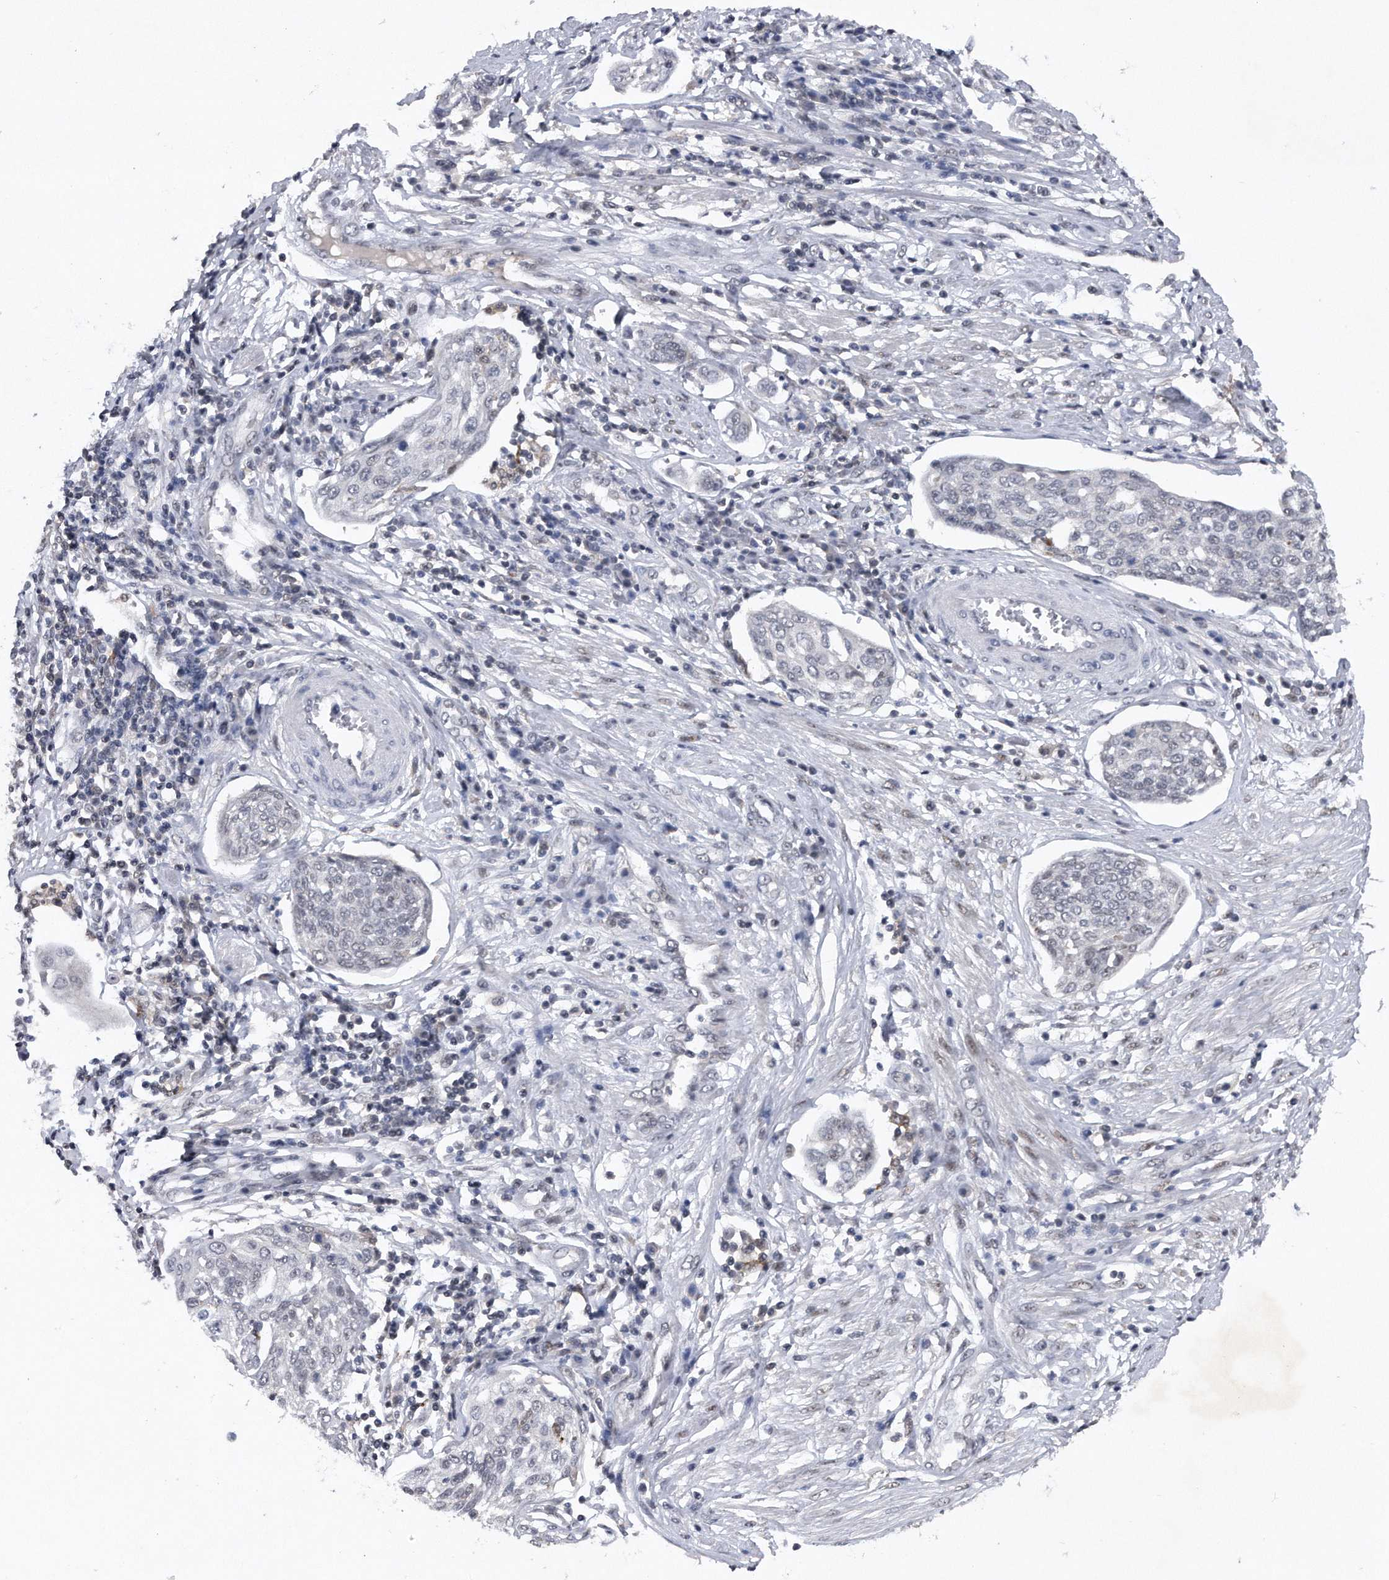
{"staining": {"intensity": "negative", "quantity": "none", "location": "none"}, "tissue": "cervical cancer", "cell_type": "Tumor cells", "image_type": "cancer", "snomed": [{"axis": "morphology", "description": "Squamous cell carcinoma, NOS"}, {"axis": "topography", "description": "Cervix"}], "caption": "There is no significant positivity in tumor cells of cervical cancer.", "gene": "VIRMA", "patient": {"sex": "female", "age": 34}}